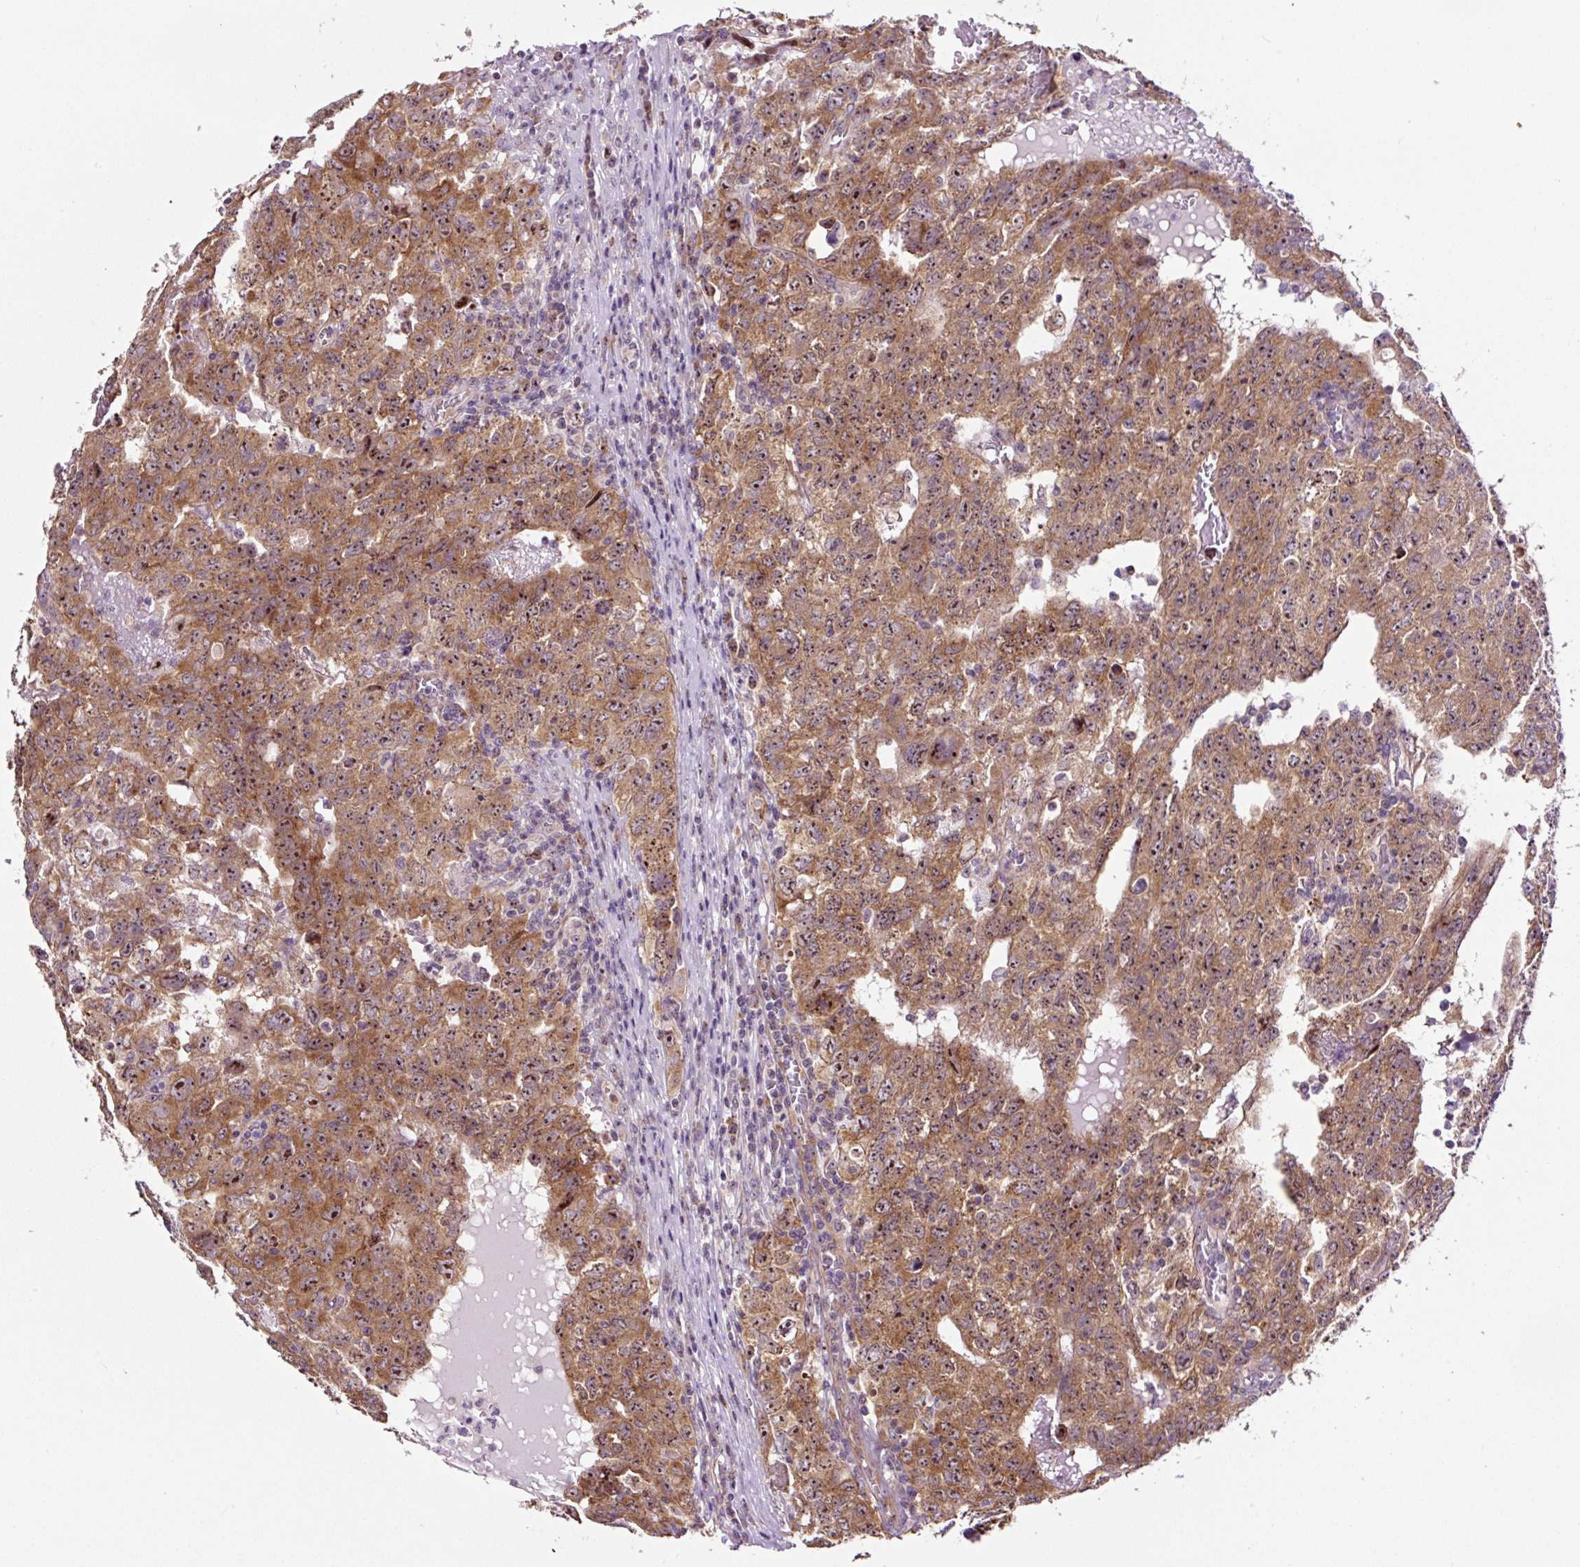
{"staining": {"intensity": "moderate", "quantity": ">75%", "location": "cytoplasmic/membranous,nuclear"}, "tissue": "testis cancer", "cell_type": "Tumor cells", "image_type": "cancer", "snomed": [{"axis": "morphology", "description": "Carcinoma, Embryonal, NOS"}, {"axis": "topography", "description": "Testis"}], "caption": "Approximately >75% of tumor cells in human embryonal carcinoma (testis) reveal moderate cytoplasmic/membranous and nuclear protein expression as visualized by brown immunohistochemical staining.", "gene": "NOM1", "patient": {"sex": "male", "age": 34}}